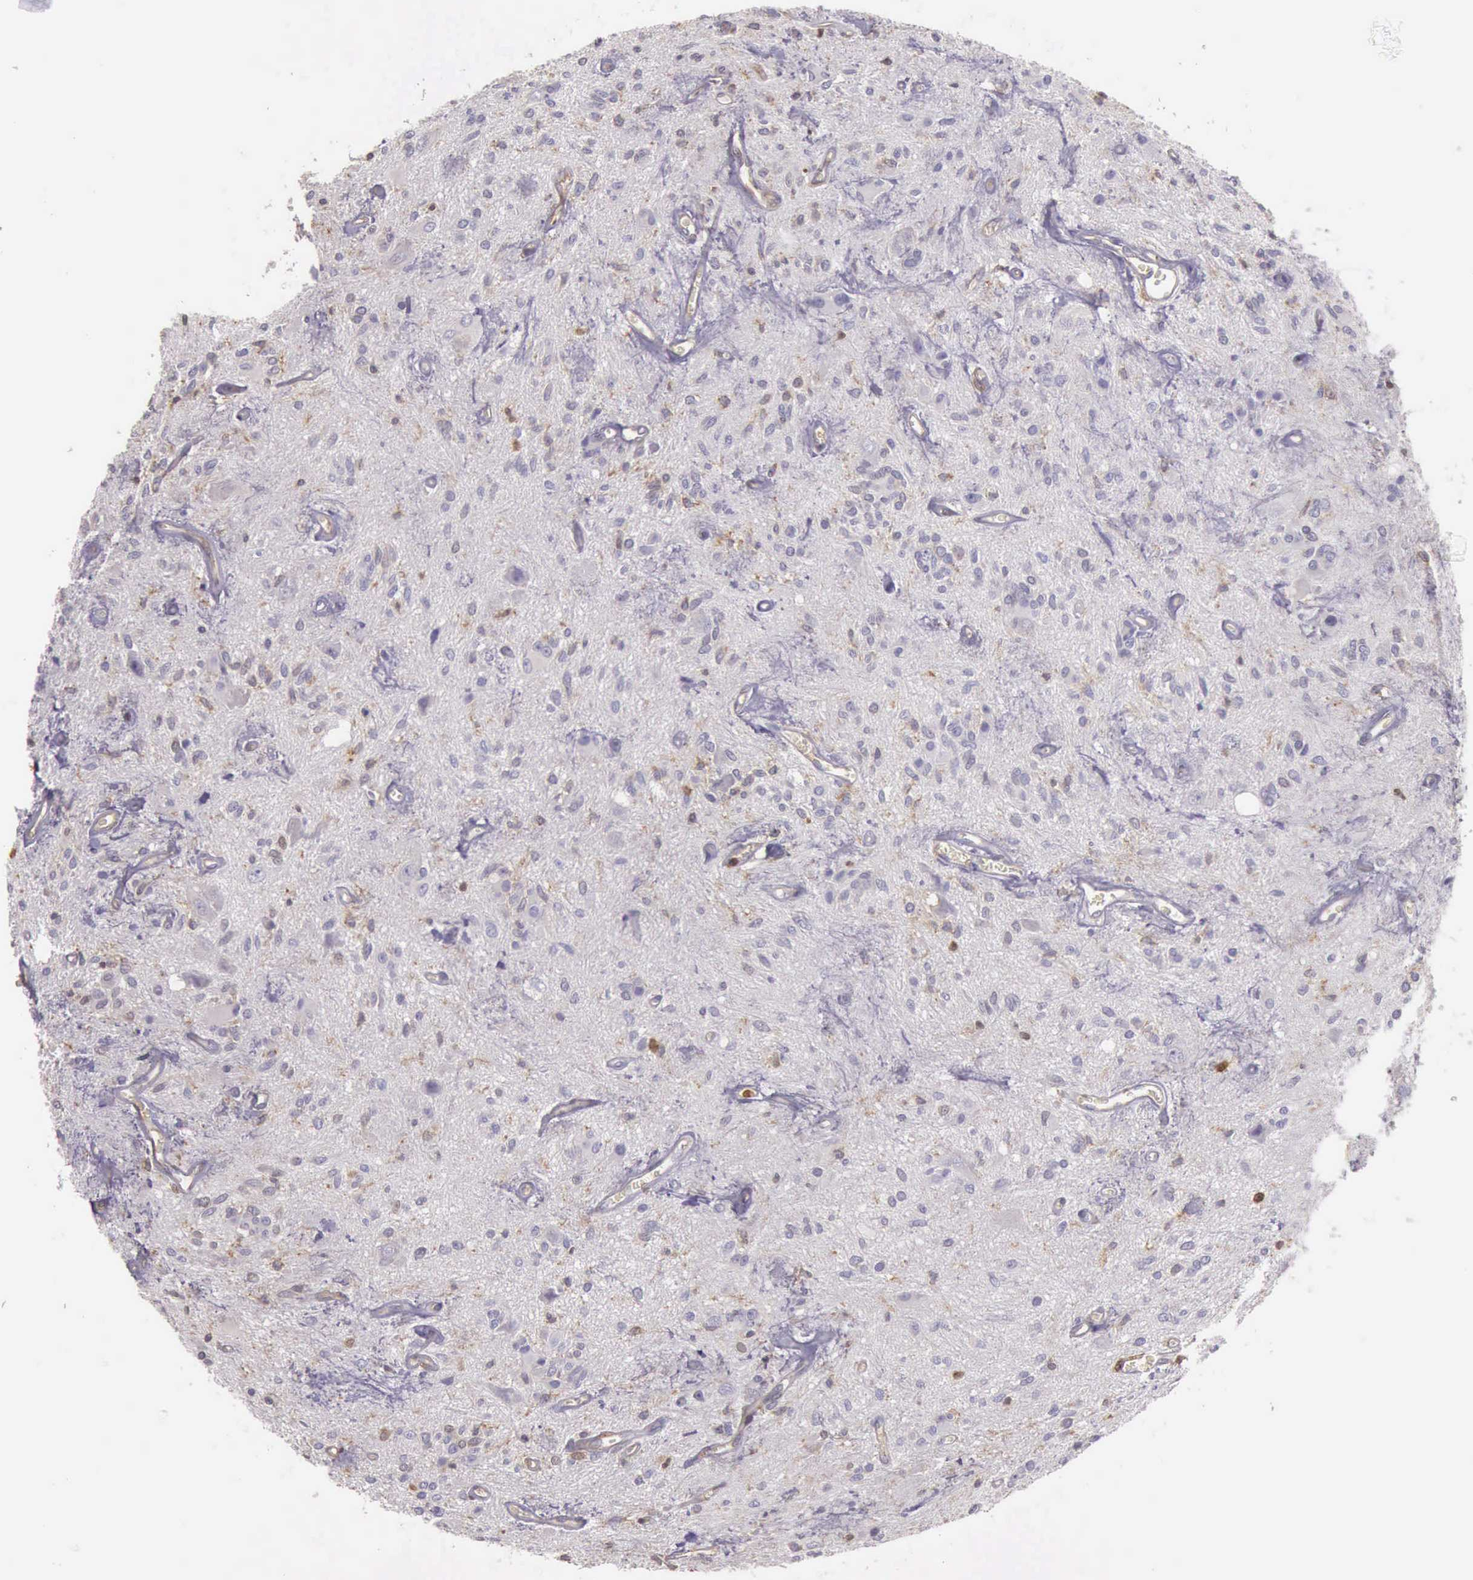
{"staining": {"intensity": "negative", "quantity": "none", "location": "none"}, "tissue": "glioma", "cell_type": "Tumor cells", "image_type": "cancer", "snomed": [{"axis": "morphology", "description": "Glioma, malignant, Low grade"}, {"axis": "topography", "description": "Brain"}], "caption": "Tumor cells are negative for brown protein staining in low-grade glioma (malignant).", "gene": "ARHGAP4", "patient": {"sex": "female", "age": 15}}